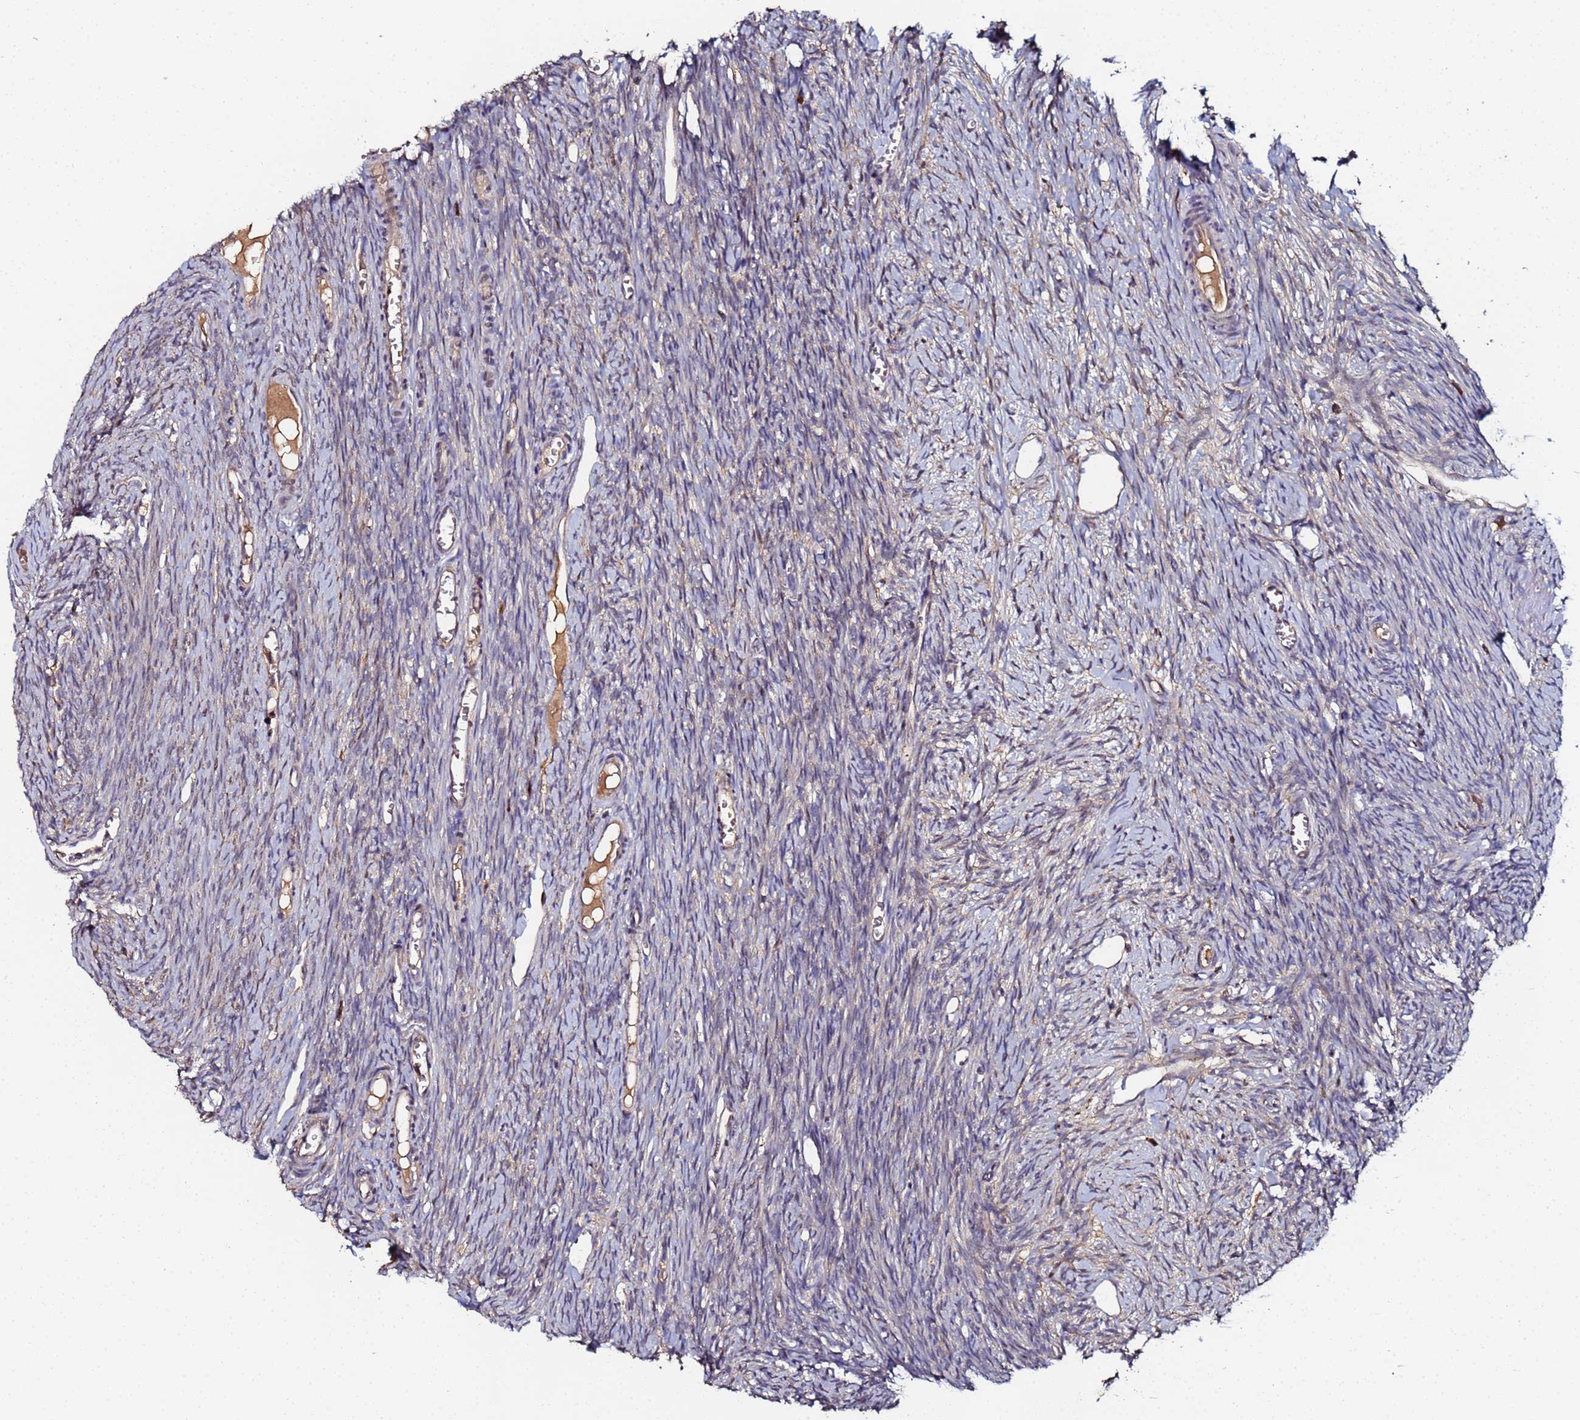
{"staining": {"intensity": "weak", "quantity": "25%-75%", "location": "cytoplasmic/membranous"}, "tissue": "ovary", "cell_type": "Ovarian stroma cells", "image_type": "normal", "snomed": [{"axis": "morphology", "description": "Normal tissue, NOS"}, {"axis": "topography", "description": "Ovary"}], "caption": "DAB (3,3'-diaminobenzidine) immunohistochemical staining of unremarkable human ovary shows weak cytoplasmic/membranous protein staining in approximately 25%-75% of ovarian stroma cells.", "gene": "OSER1", "patient": {"sex": "female", "age": 44}}